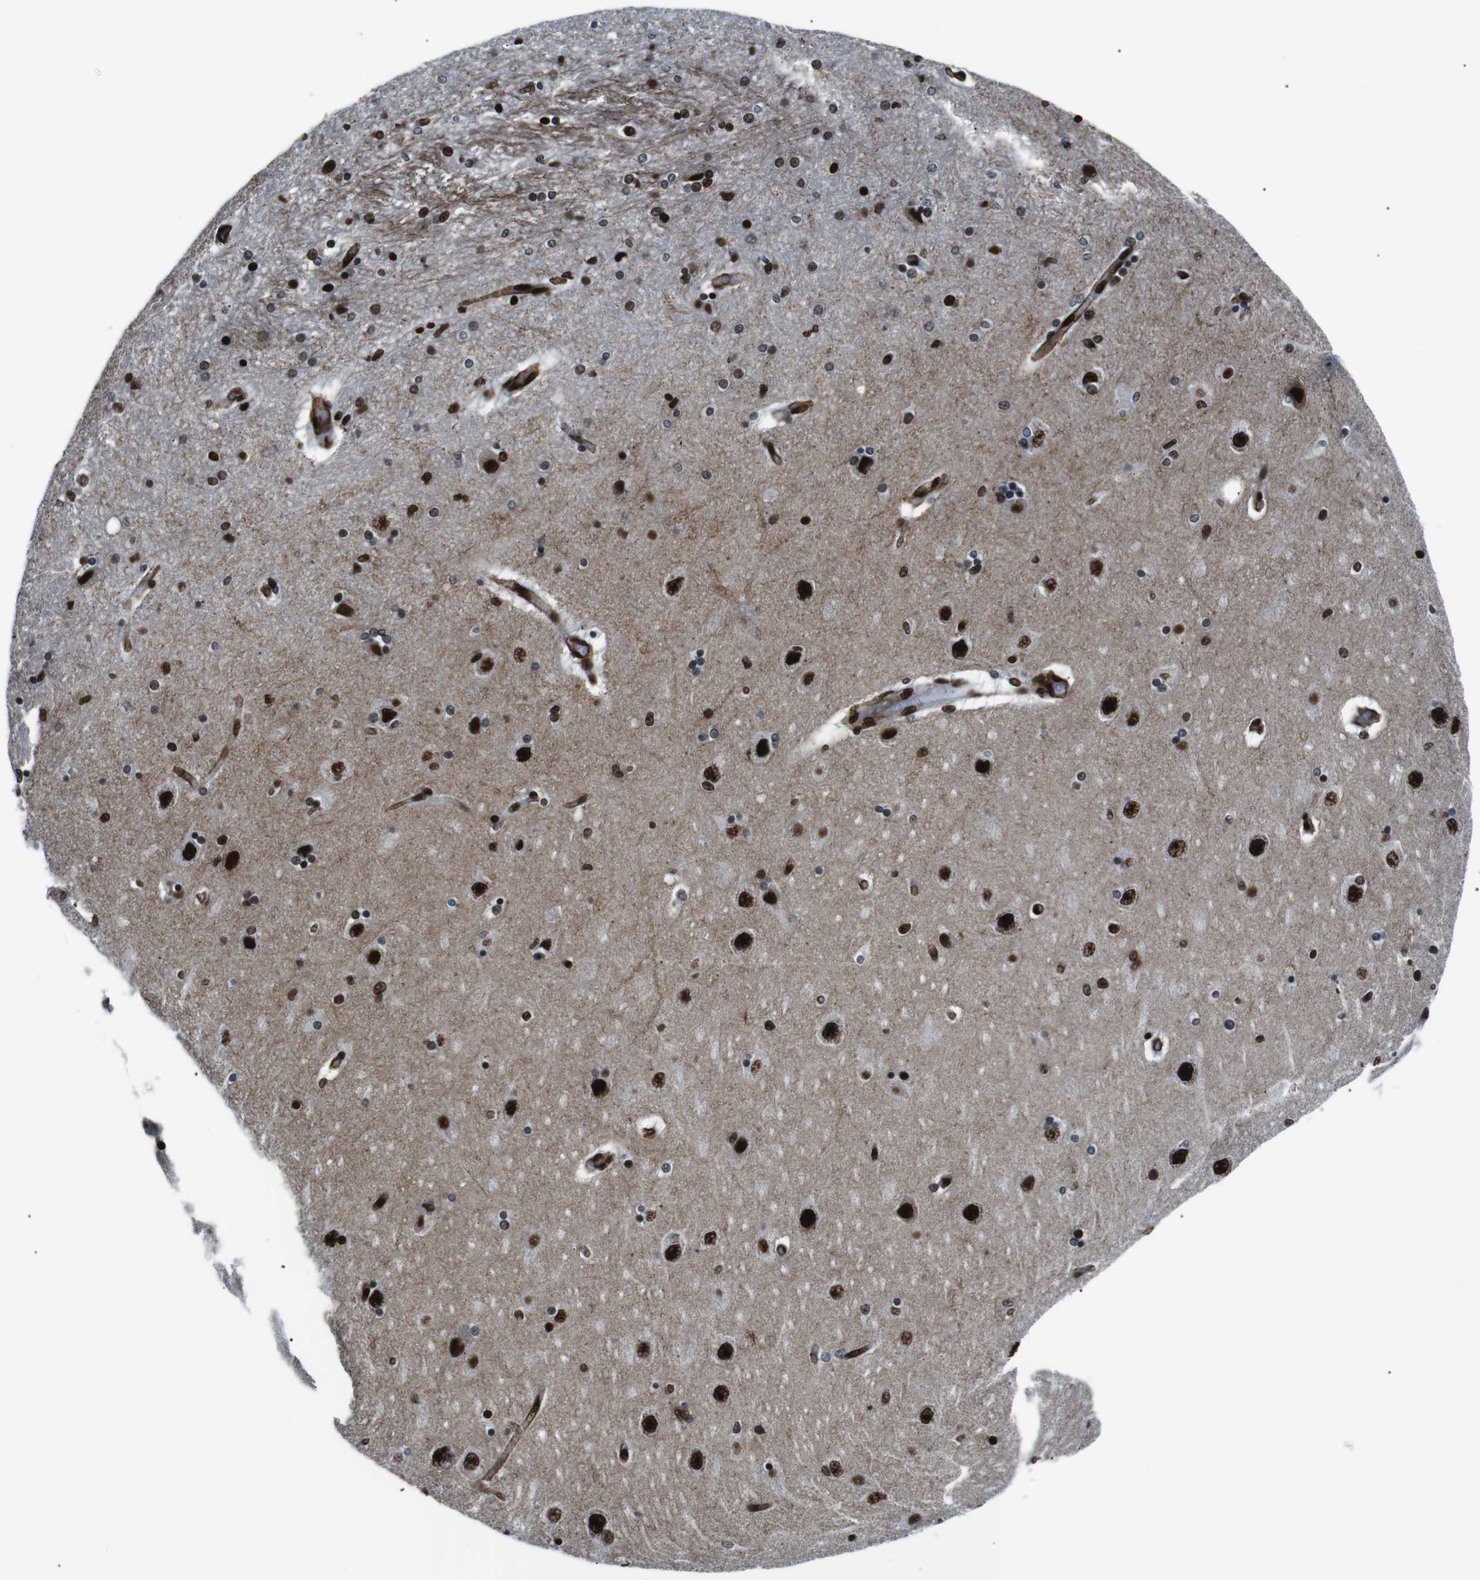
{"staining": {"intensity": "strong", "quantity": ">75%", "location": "nuclear"}, "tissue": "hippocampus", "cell_type": "Glial cells", "image_type": "normal", "snomed": [{"axis": "morphology", "description": "Normal tissue, NOS"}, {"axis": "topography", "description": "Hippocampus"}], "caption": "Protein analysis of normal hippocampus shows strong nuclear staining in approximately >75% of glial cells.", "gene": "HNRNPU", "patient": {"sex": "female", "age": 54}}